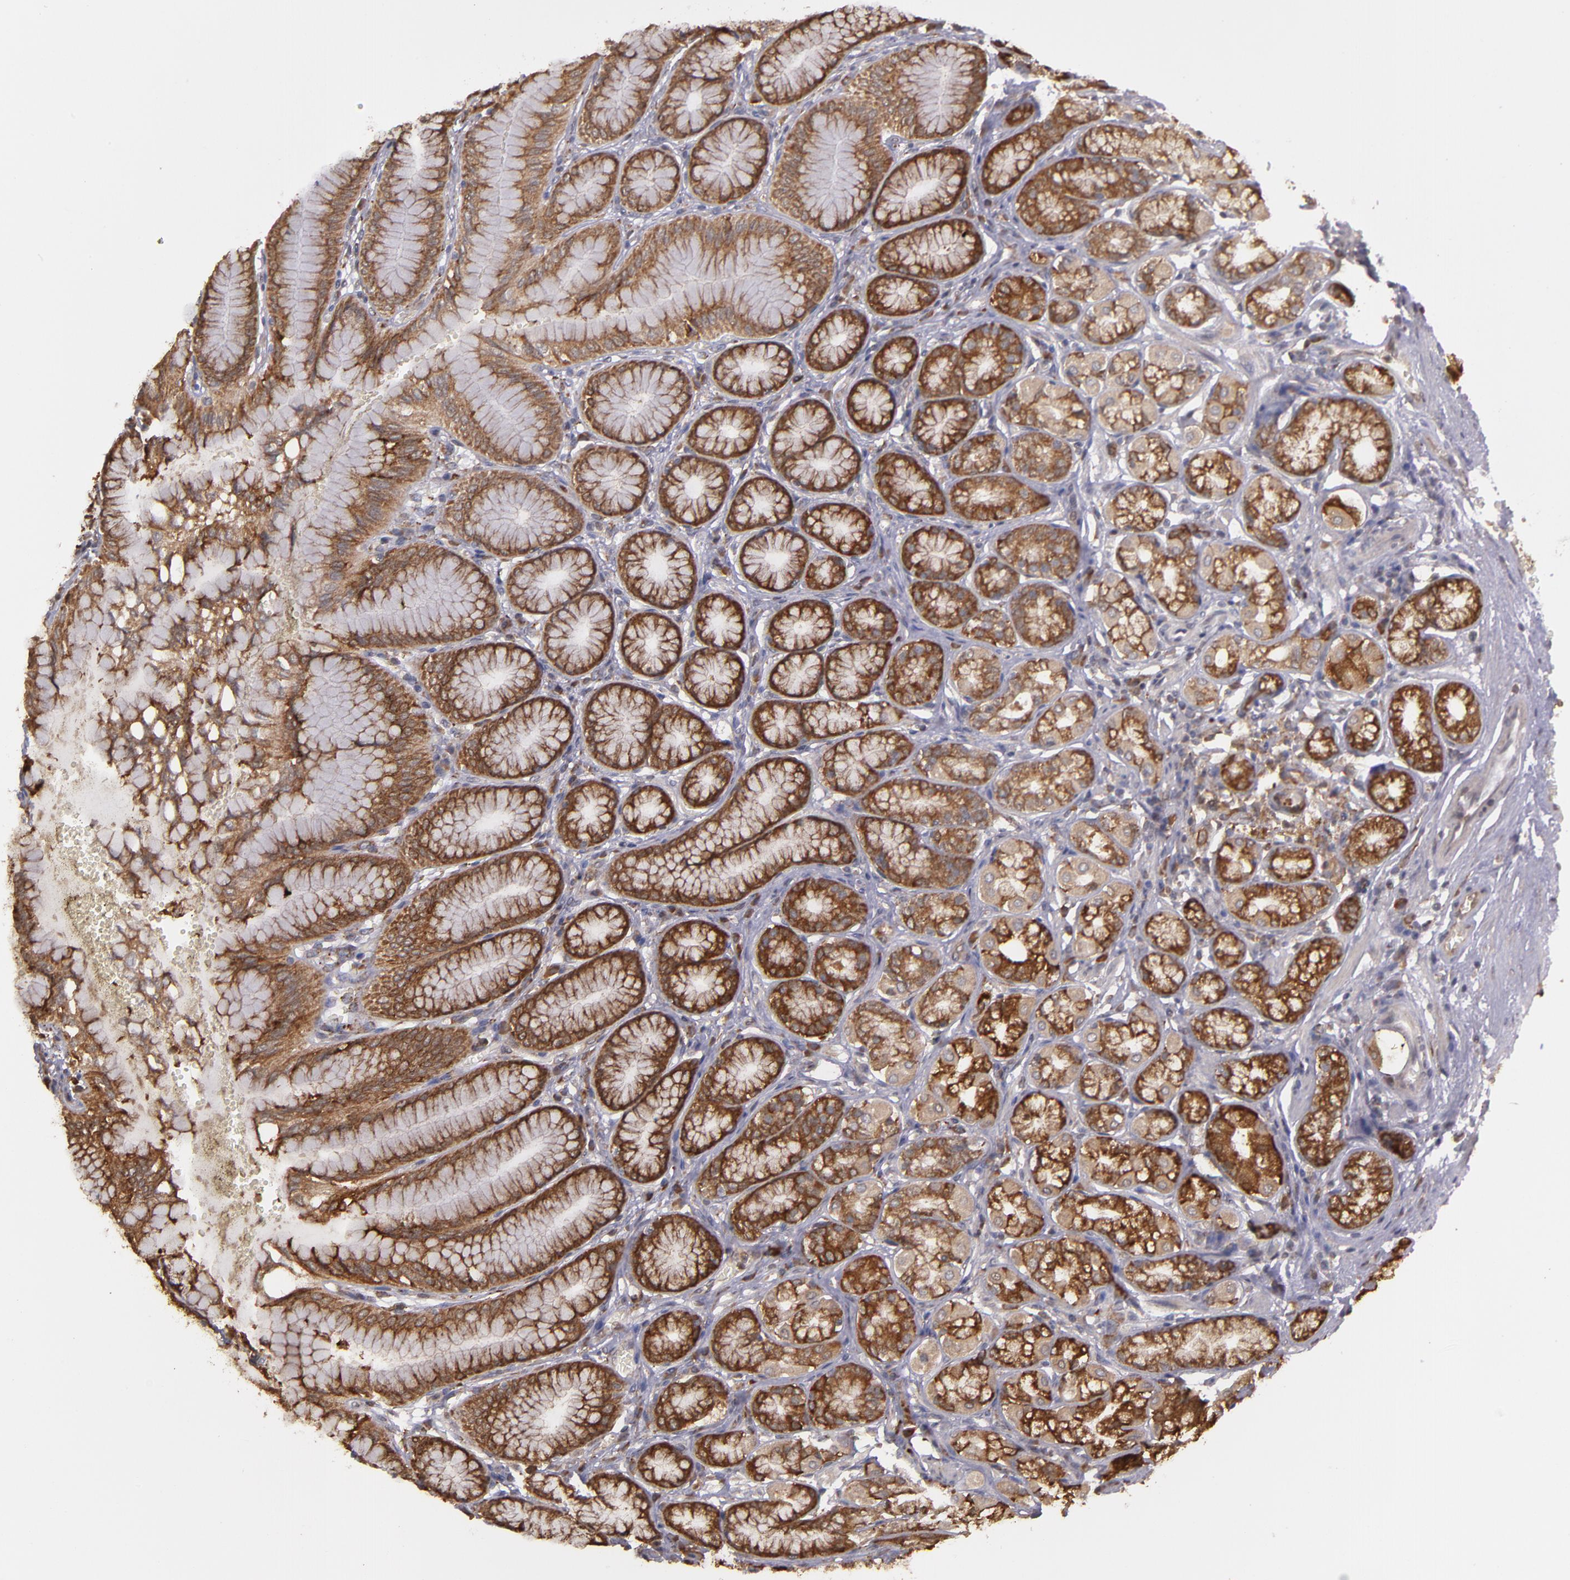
{"staining": {"intensity": "strong", "quantity": ">75%", "location": "cytoplasmic/membranous"}, "tissue": "stomach", "cell_type": "Glandular cells", "image_type": "normal", "snomed": [{"axis": "morphology", "description": "Normal tissue, NOS"}, {"axis": "topography", "description": "Stomach"}, {"axis": "topography", "description": "Stomach, lower"}], "caption": "Strong cytoplasmic/membranous expression for a protein is identified in about >75% of glandular cells of unremarkable stomach using immunohistochemistry (IHC).", "gene": "MTHFD1", "patient": {"sex": "male", "age": 76}}